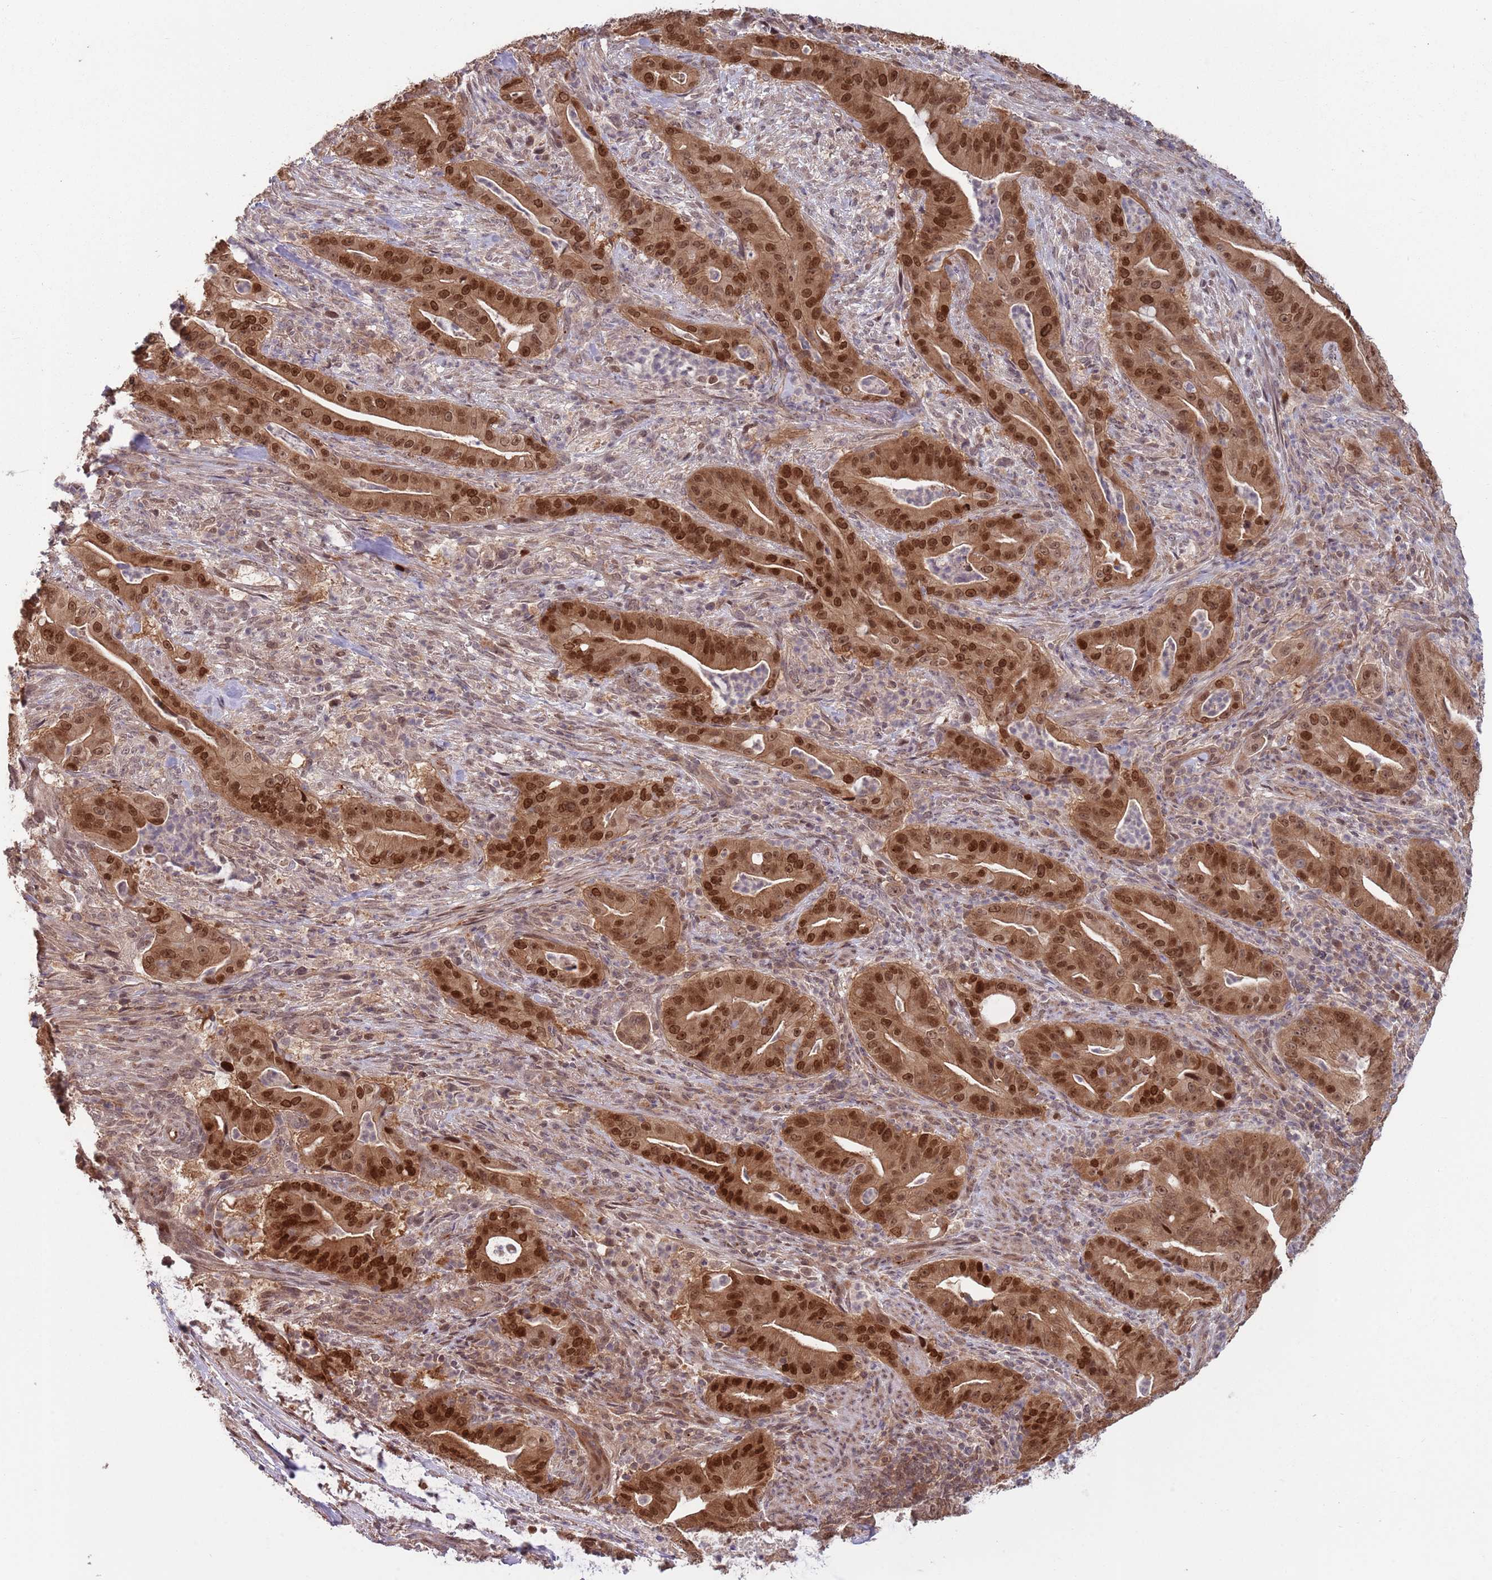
{"staining": {"intensity": "strong", "quantity": ">75%", "location": "cytoplasmic/membranous,nuclear"}, "tissue": "pancreatic cancer", "cell_type": "Tumor cells", "image_type": "cancer", "snomed": [{"axis": "morphology", "description": "Adenocarcinoma, NOS"}, {"axis": "topography", "description": "Pancreas"}], "caption": "The histopathology image reveals staining of pancreatic cancer, revealing strong cytoplasmic/membranous and nuclear protein expression (brown color) within tumor cells.", "gene": "SALL1", "patient": {"sex": "male", "age": 71}}